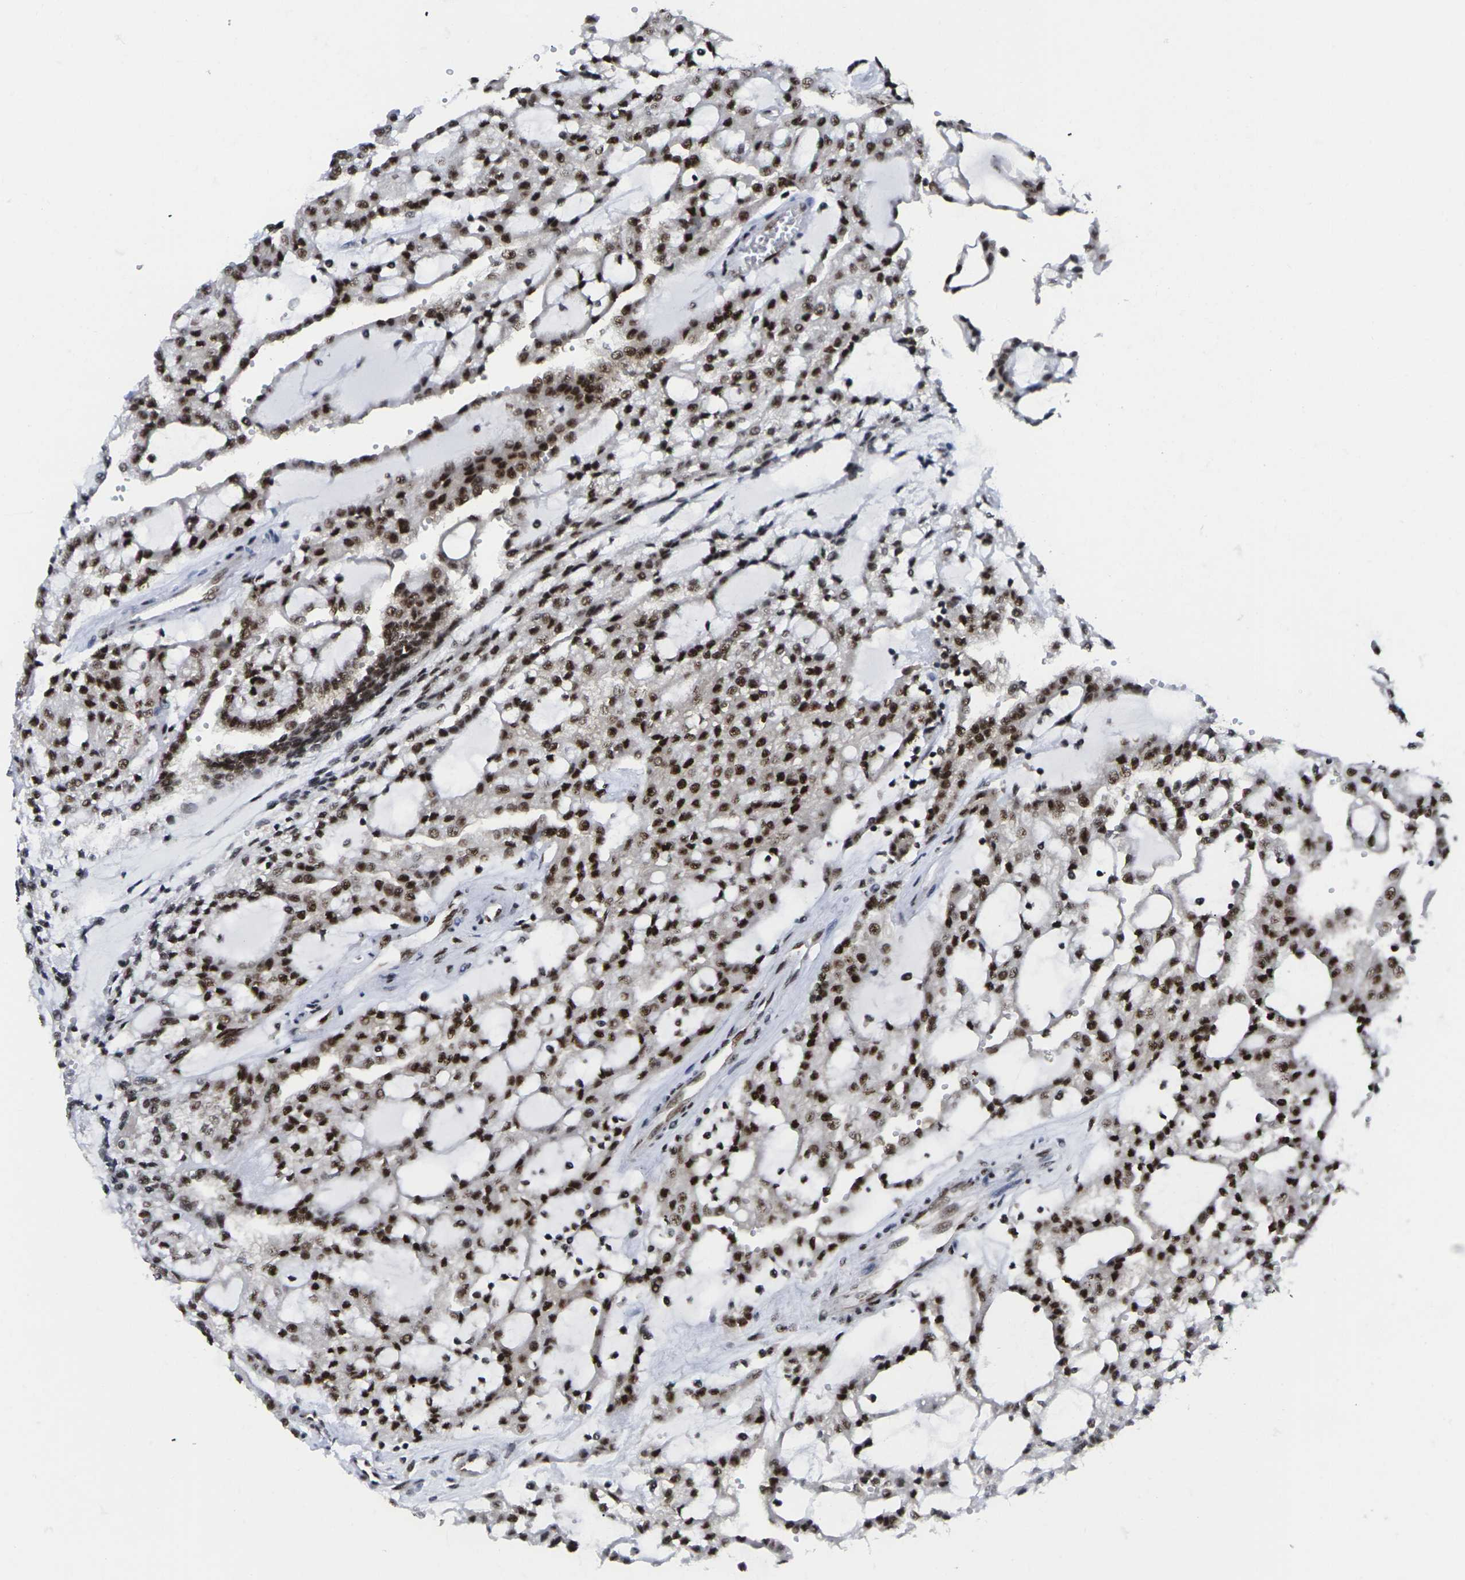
{"staining": {"intensity": "strong", "quantity": ">75%", "location": "nuclear"}, "tissue": "renal cancer", "cell_type": "Tumor cells", "image_type": "cancer", "snomed": [{"axis": "morphology", "description": "Adenocarcinoma, NOS"}, {"axis": "topography", "description": "Kidney"}], "caption": "A high-resolution micrograph shows immunohistochemistry (IHC) staining of renal adenocarcinoma, which demonstrates strong nuclear staining in about >75% of tumor cells.", "gene": "MAGOH", "patient": {"sex": "male", "age": 63}}